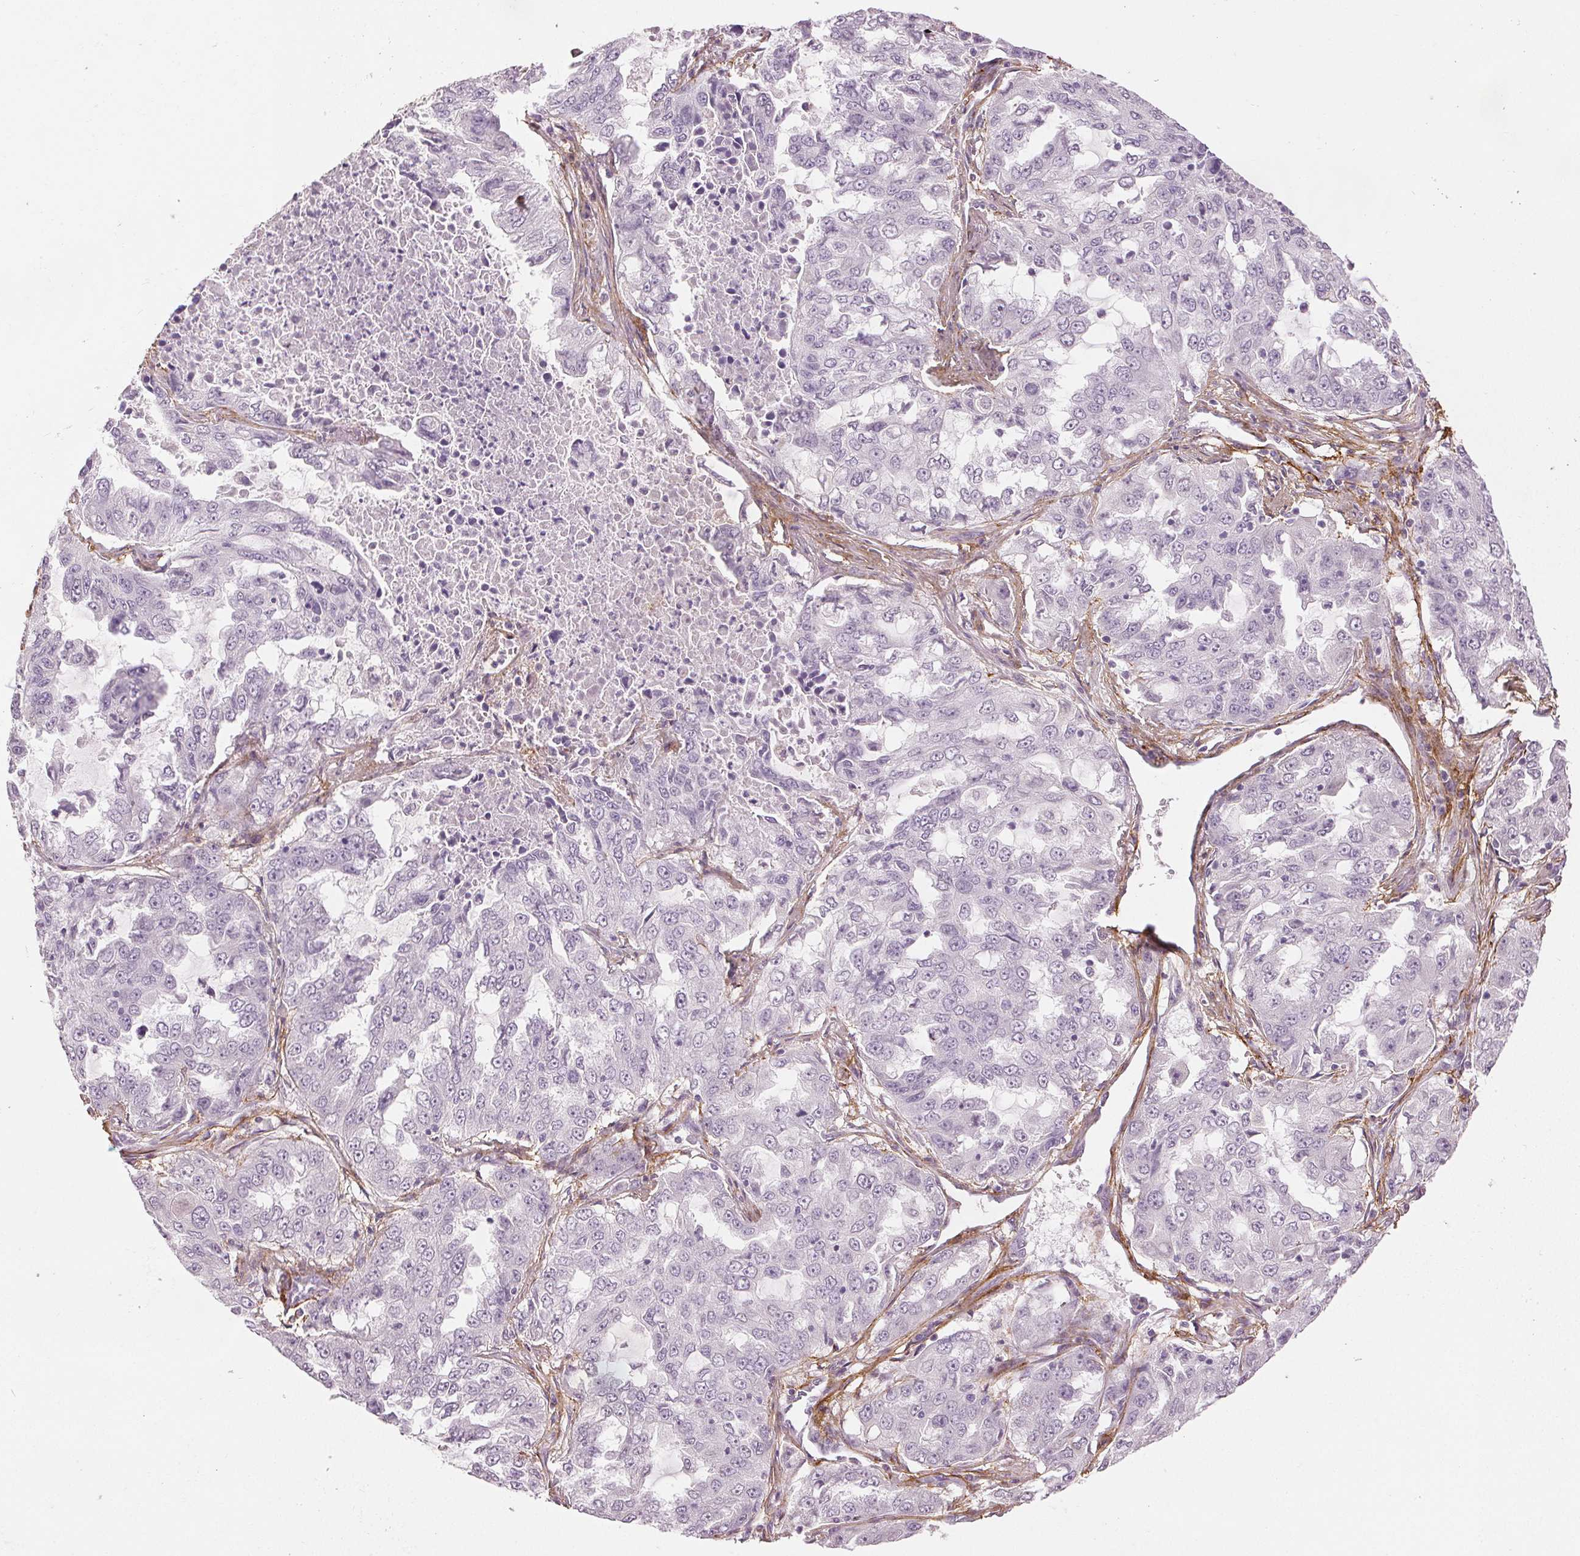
{"staining": {"intensity": "negative", "quantity": "none", "location": "none"}, "tissue": "lung cancer", "cell_type": "Tumor cells", "image_type": "cancer", "snomed": [{"axis": "morphology", "description": "Adenocarcinoma, NOS"}, {"axis": "topography", "description": "Lung"}], "caption": "Tumor cells show no significant protein expression in lung adenocarcinoma.", "gene": "FBN1", "patient": {"sex": "female", "age": 61}}